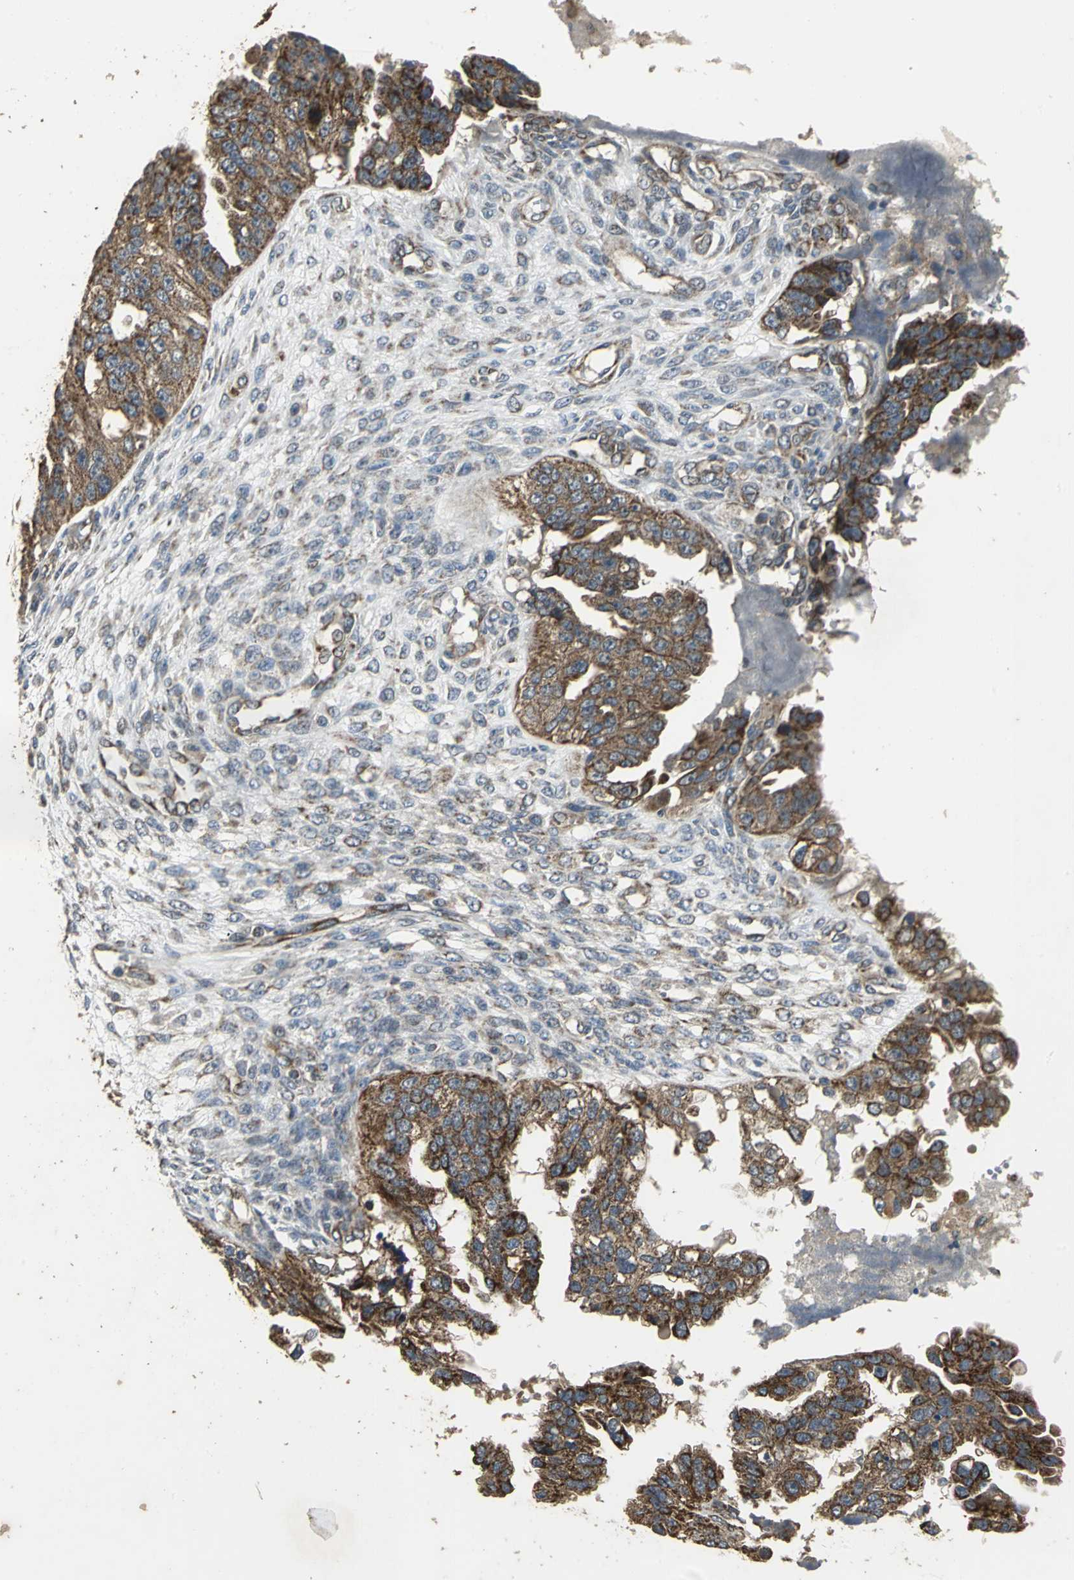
{"staining": {"intensity": "strong", "quantity": ">75%", "location": "cytoplasmic/membranous"}, "tissue": "ovarian cancer", "cell_type": "Tumor cells", "image_type": "cancer", "snomed": [{"axis": "morphology", "description": "Cystadenocarcinoma, serous, NOS"}, {"axis": "topography", "description": "Ovary"}], "caption": "The micrograph reveals a brown stain indicating the presence of a protein in the cytoplasmic/membranous of tumor cells in serous cystadenocarcinoma (ovarian).", "gene": "KANK1", "patient": {"sex": "female", "age": 58}}